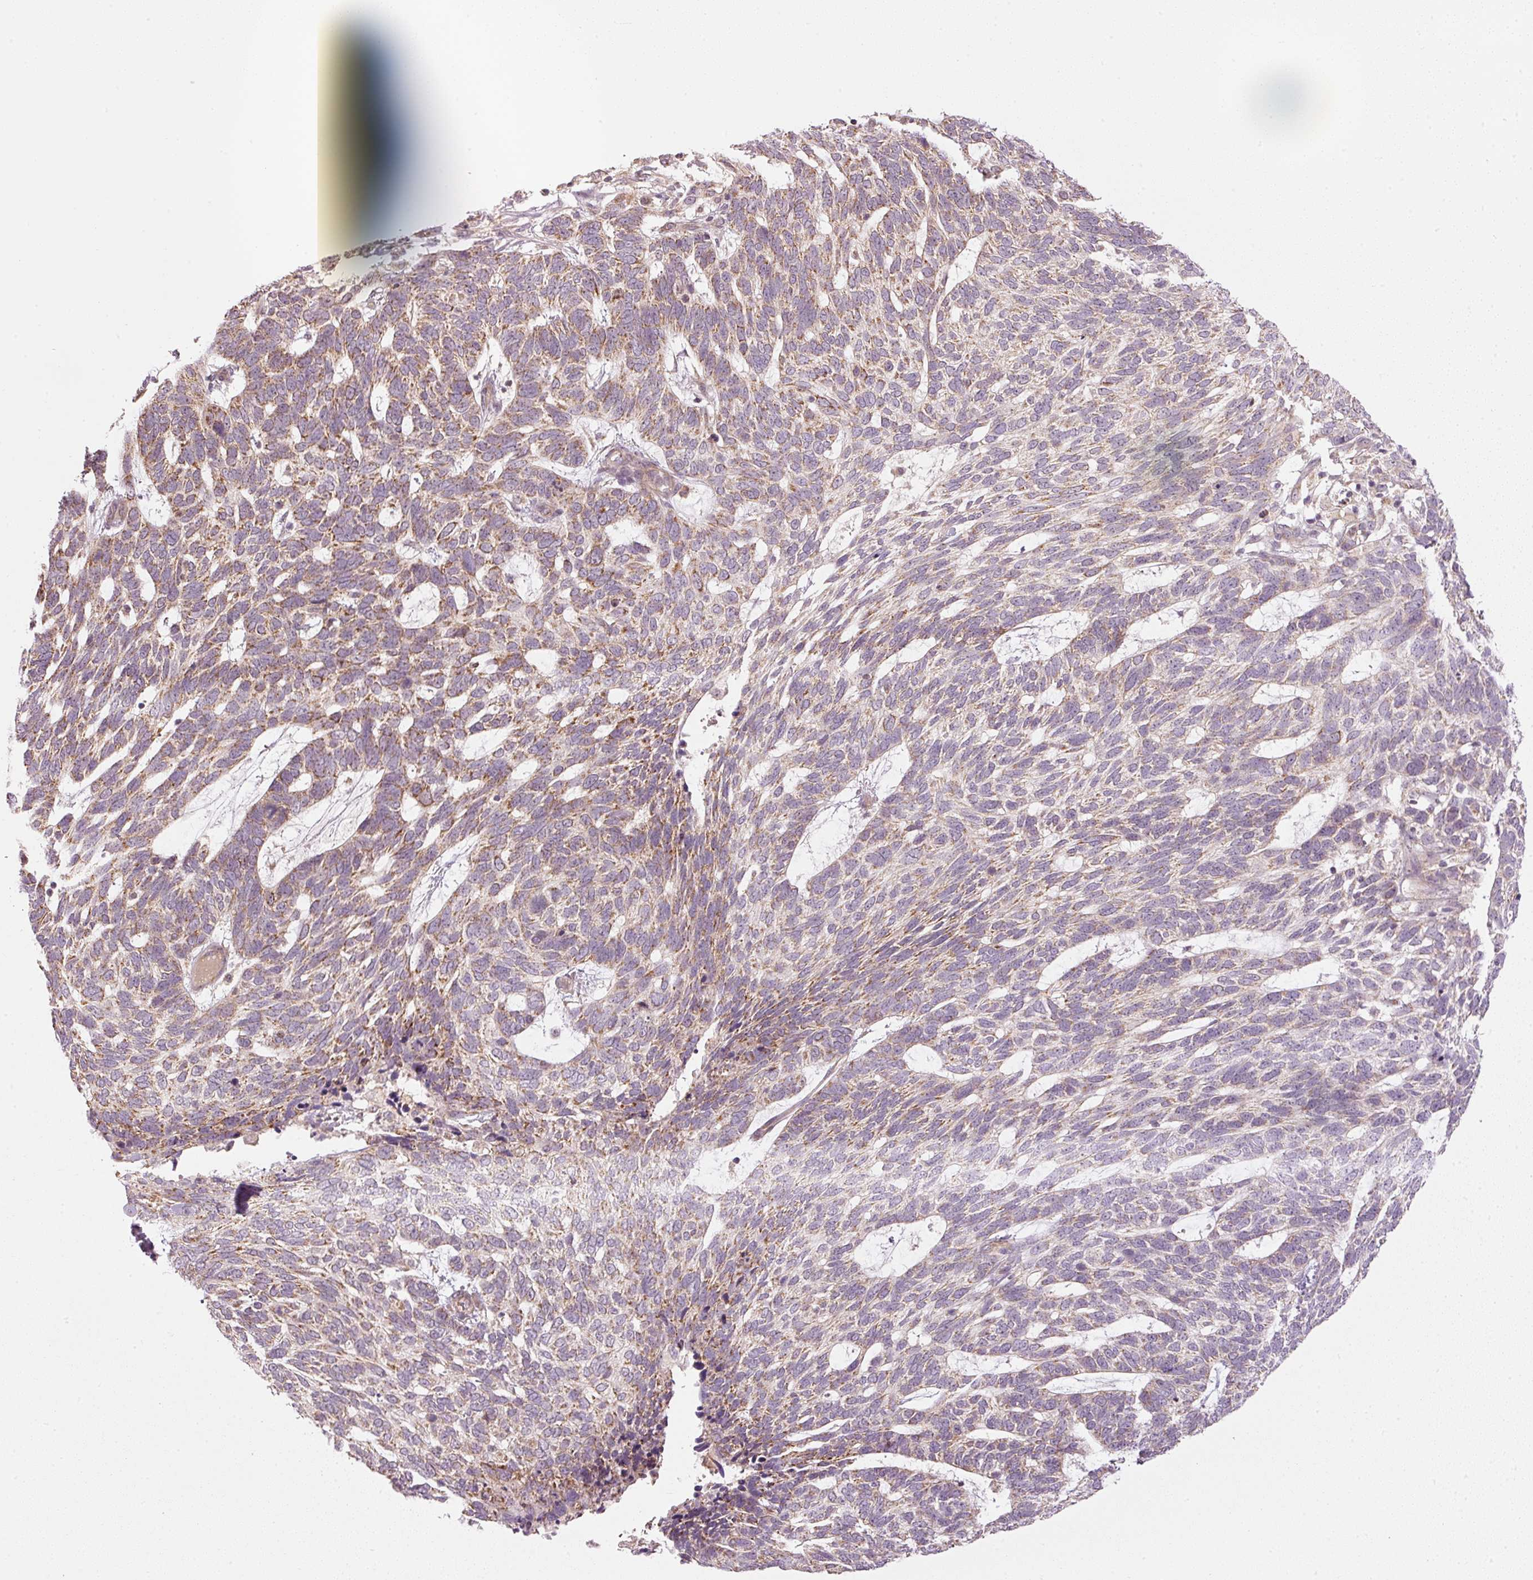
{"staining": {"intensity": "moderate", "quantity": ">75%", "location": "cytoplasmic/membranous"}, "tissue": "skin cancer", "cell_type": "Tumor cells", "image_type": "cancer", "snomed": [{"axis": "morphology", "description": "Basal cell carcinoma"}, {"axis": "topography", "description": "Skin"}], "caption": "Immunohistochemistry (IHC) photomicrograph of skin cancer (basal cell carcinoma) stained for a protein (brown), which exhibits medium levels of moderate cytoplasmic/membranous expression in approximately >75% of tumor cells.", "gene": "CDC20B", "patient": {"sex": "female", "age": 65}}